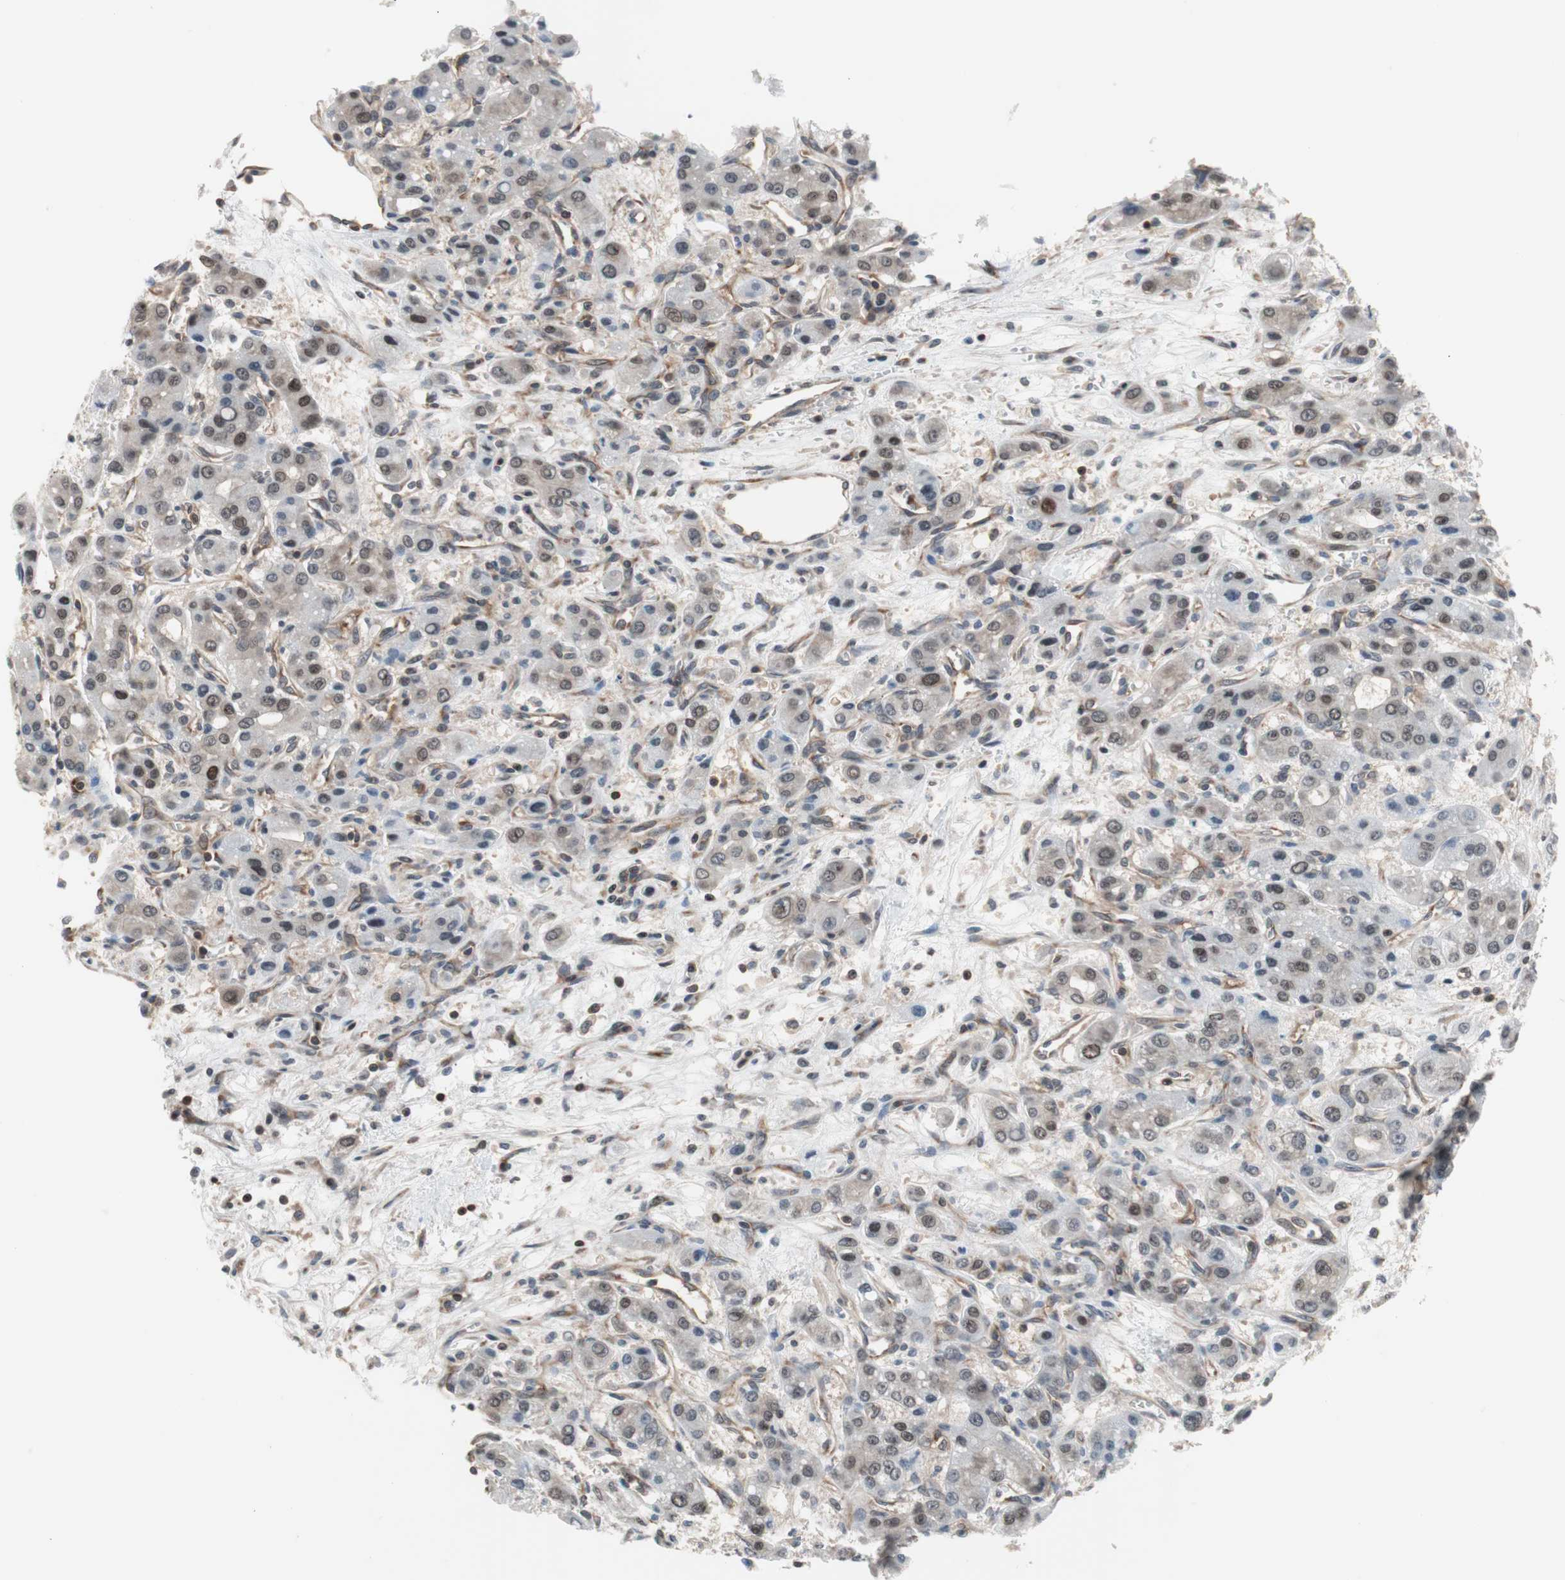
{"staining": {"intensity": "negative", "quantity": "none", "location": "none"}, "tissue": "liver cancer", "cell_type": "Tumor cells", "image_type": "cancer", "snomed": [{"axis": "morphology", "description": "Carcinoma, Hepatocellular, NOS"}, {"axis": "topography", "description": "Liver"}], "caption": "IHC of liver cancer exhibits no positivity in tumor cells.", "gene": "ZNF512B", "patient": {"sex": "male", "age": 55}}